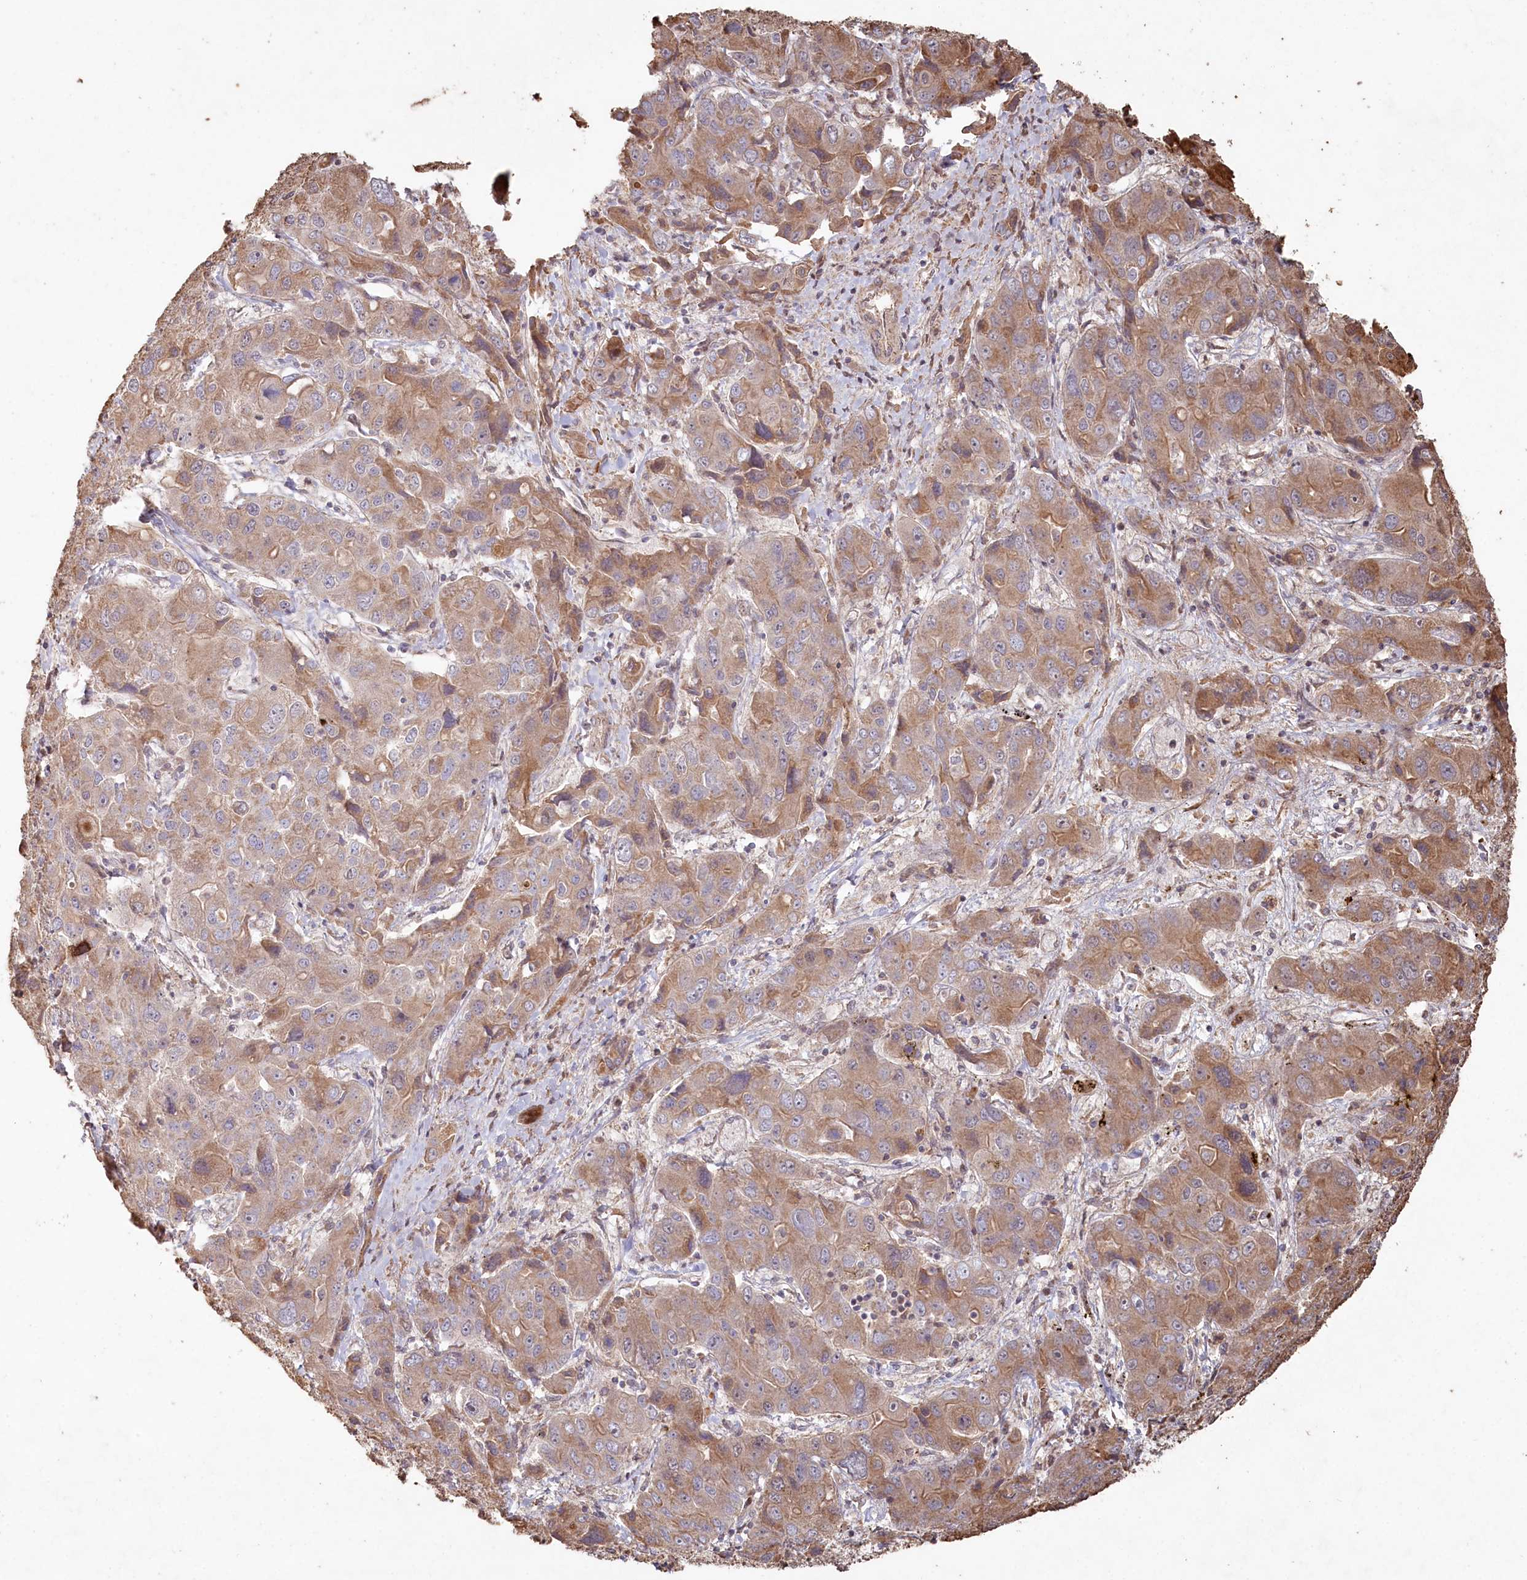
{"staining": {"intensity": "moderate", "quantity": ">75%", "location": "cytoplasmic/membranous"}, "tissue": "liver cancer", "cell_type": "Tumor cells", "image_type": "cancer", "snomed": [{"axis": "morphology", "description": "Cholangiocarcinoma"}, {"axis": "topography", "description": "Liver"}], "caption": "A brown stain shows moderate cytoplasmic/membranous expression of a protein in liver cancer tumor cells.", "gene": "HAL", "patient": {"sex": "male", "age": 67}}